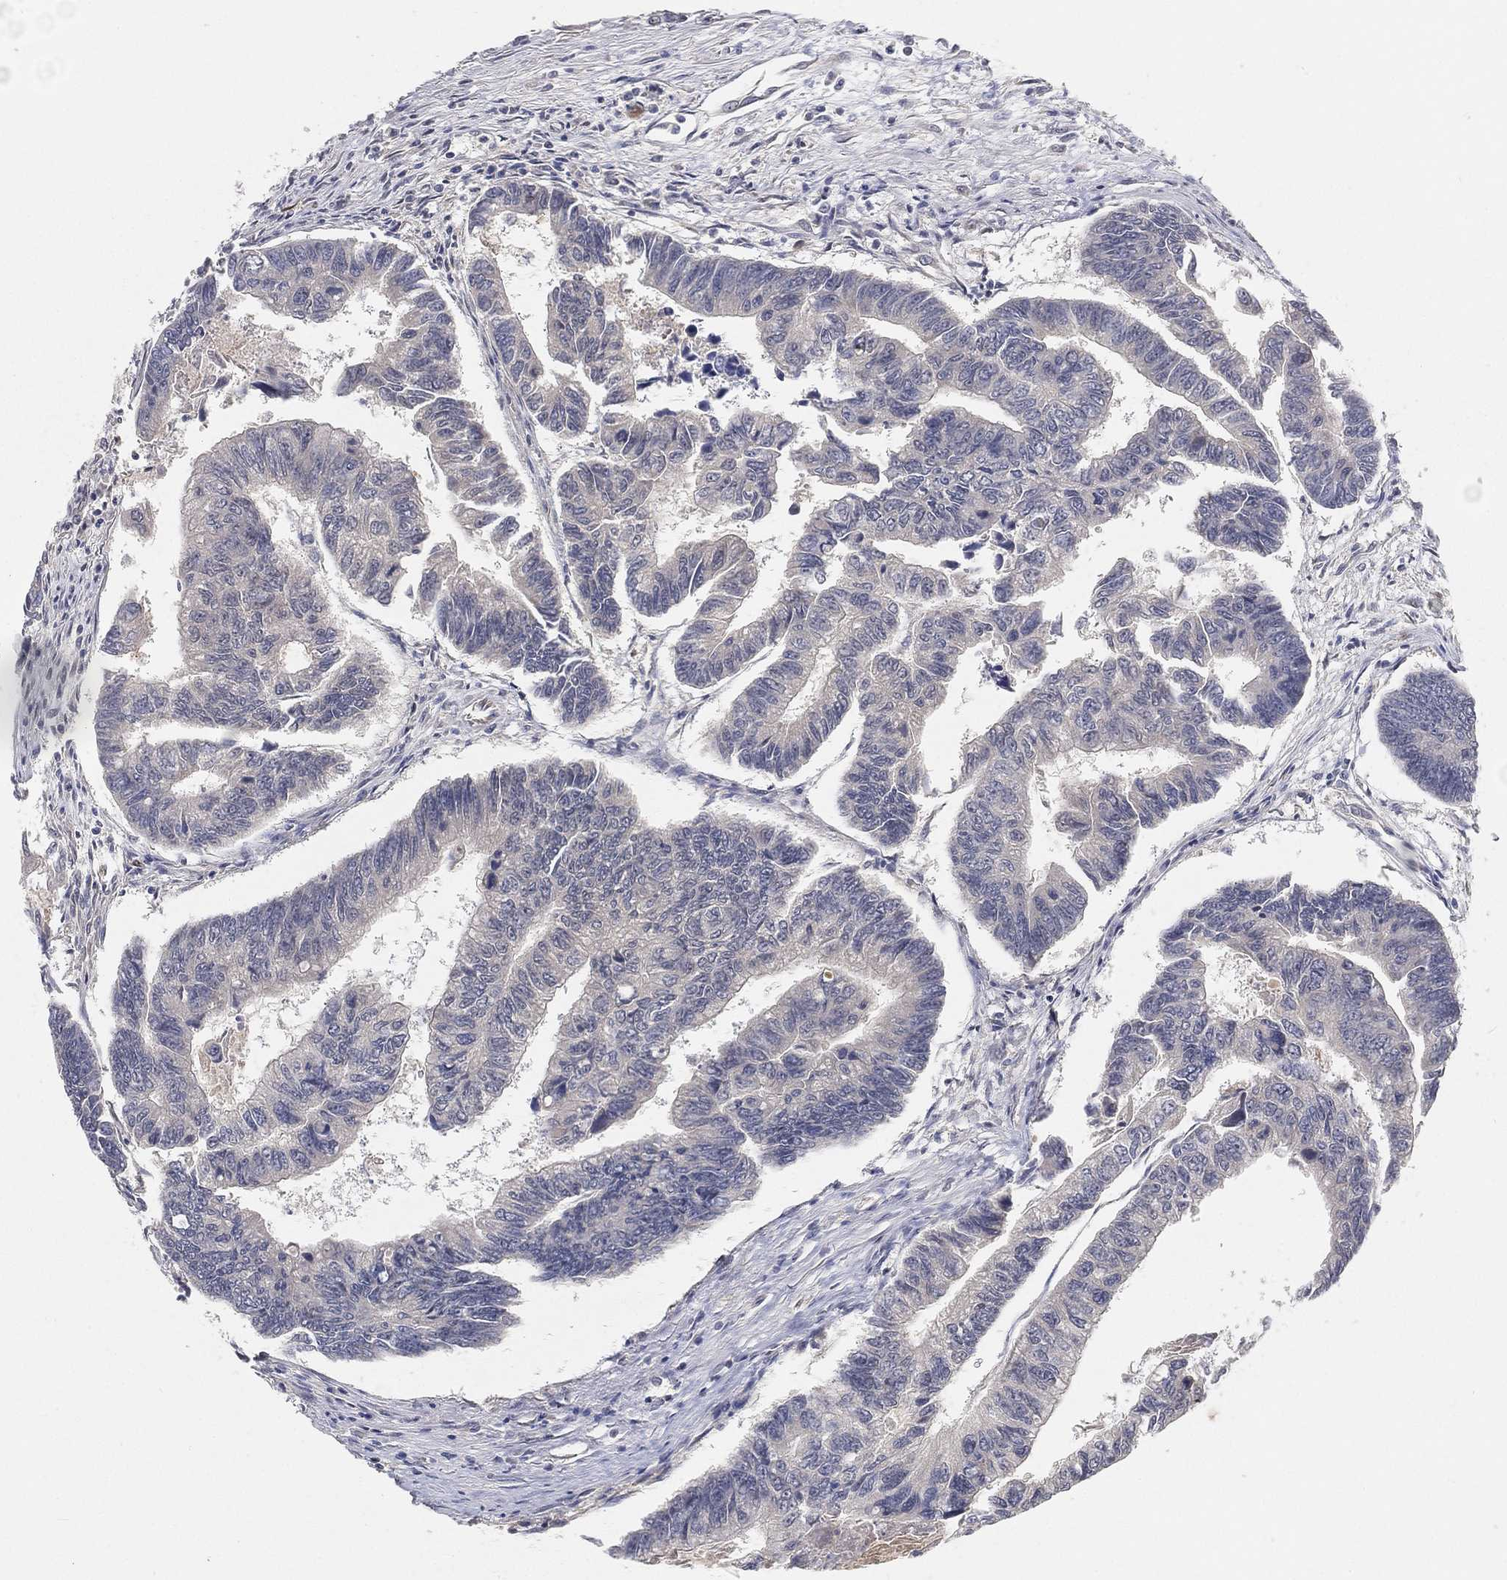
{"staining": {"intensity": "negative", "quantity": "none", "location": "none"}, "tissue": "colorectal cancer", "cell_type": "Tumor cells", "image_type": "cancer", "snomed": [{"axis": "morphology", "description": "Adenocarcinoma, NOS"}, {"axis": "topography", "description": "Colon"}], "caption": "This is a histopathology image of immunohistochemistry (IHC) staining of colorectal cancer (adenocarcinoma), which shows no staining in tumor cells.", "gene": "MAPK1", "patient": {"sex": "female", "age": 65}}